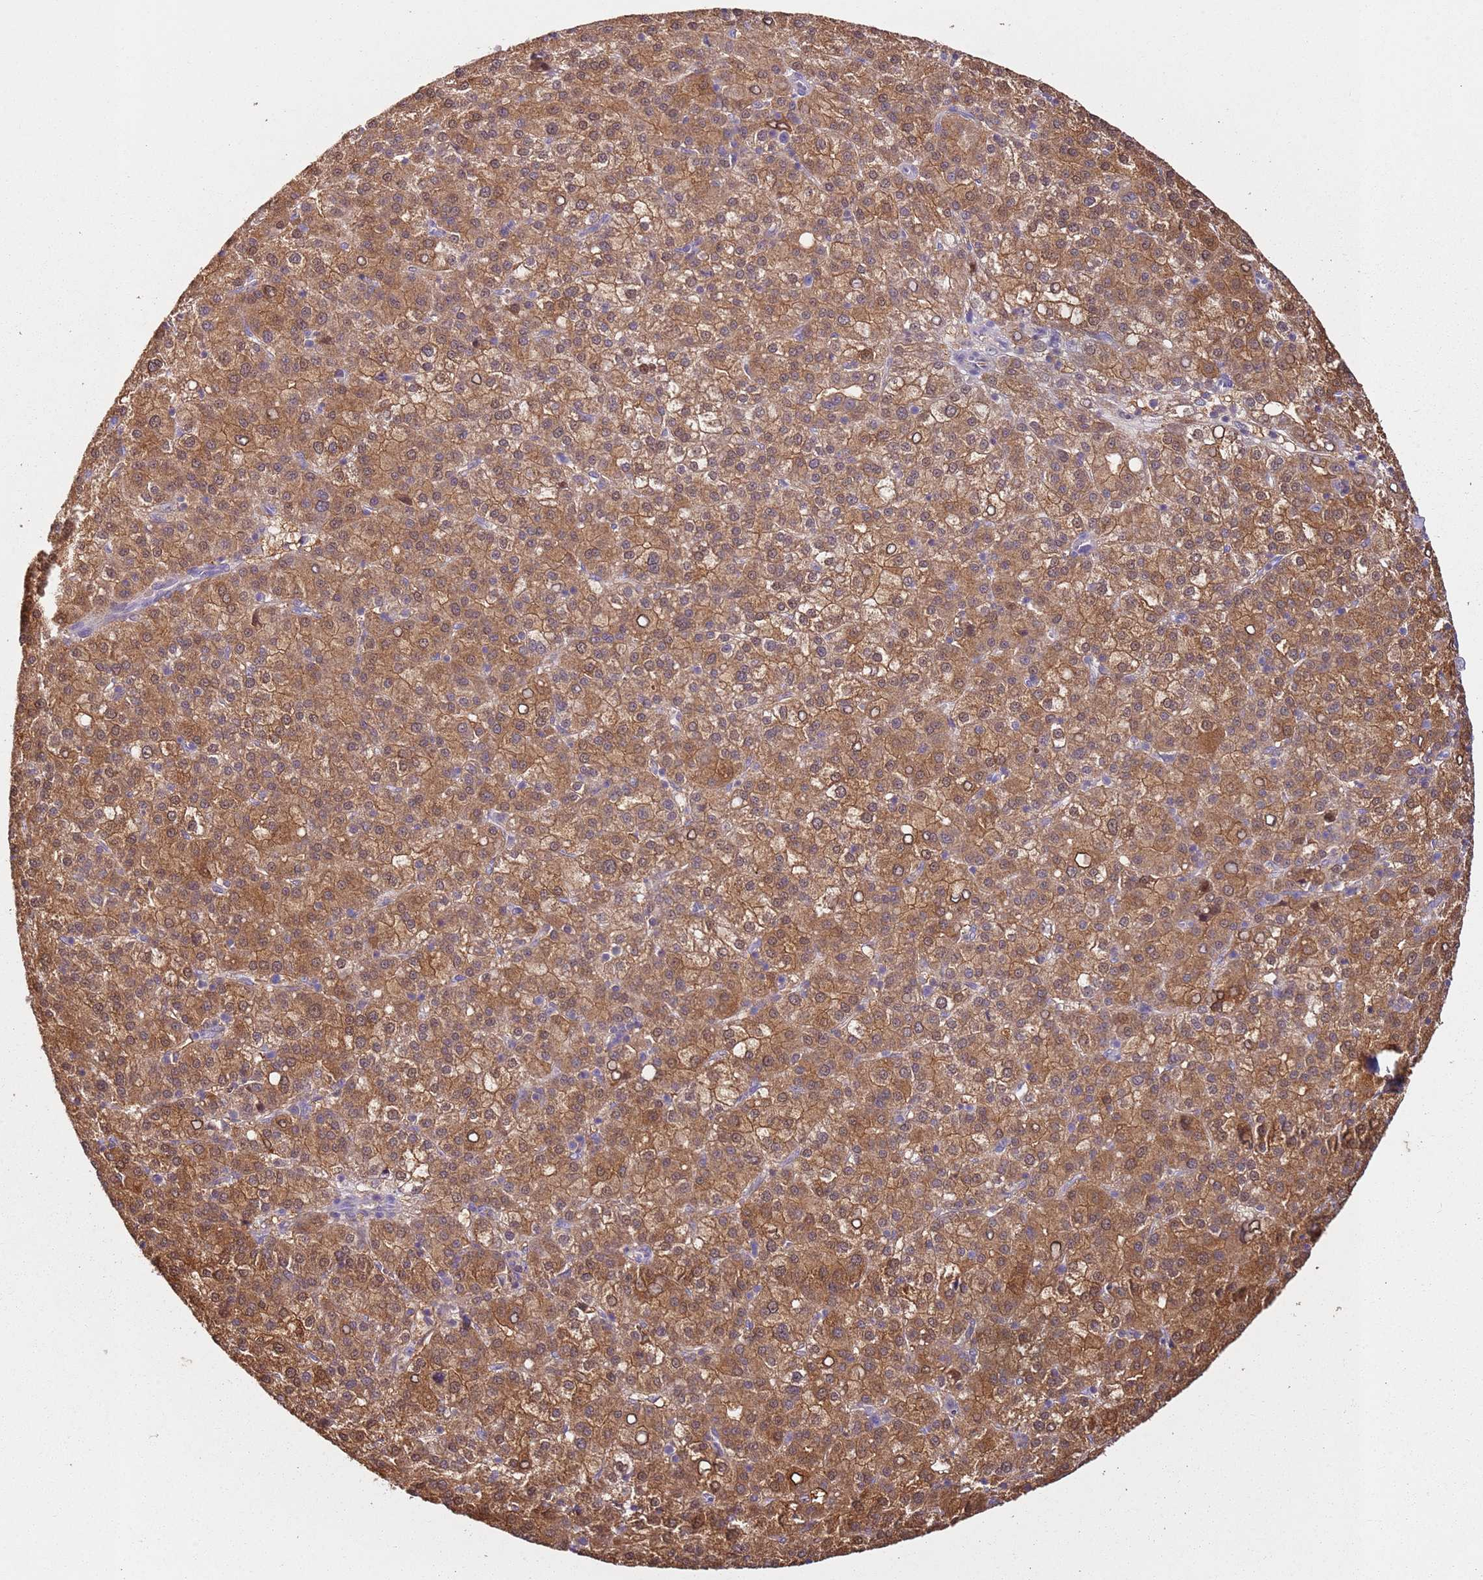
{"staining": {"intensity": "moderate", "quantity": ">75%", "location": "cytoplasmic/membranous"}, "tissue": "liver cancer", "cell_type": "Tumor cells", "image_type": "cancer", "snomed": [{"axis": "morphology", "description": "Carcinoma, Hepatocellular, NOS"}, {"axis": "topography", "description": "Liver"}], "caption": "Liver cancer was stained to show a protein in brown. There is medium levels of moderate cytoplasmic/membranous expression in approximately >75% of tumor cells.", "gene": "MDH1", "patient": {"sex": "female", "age": 58}}